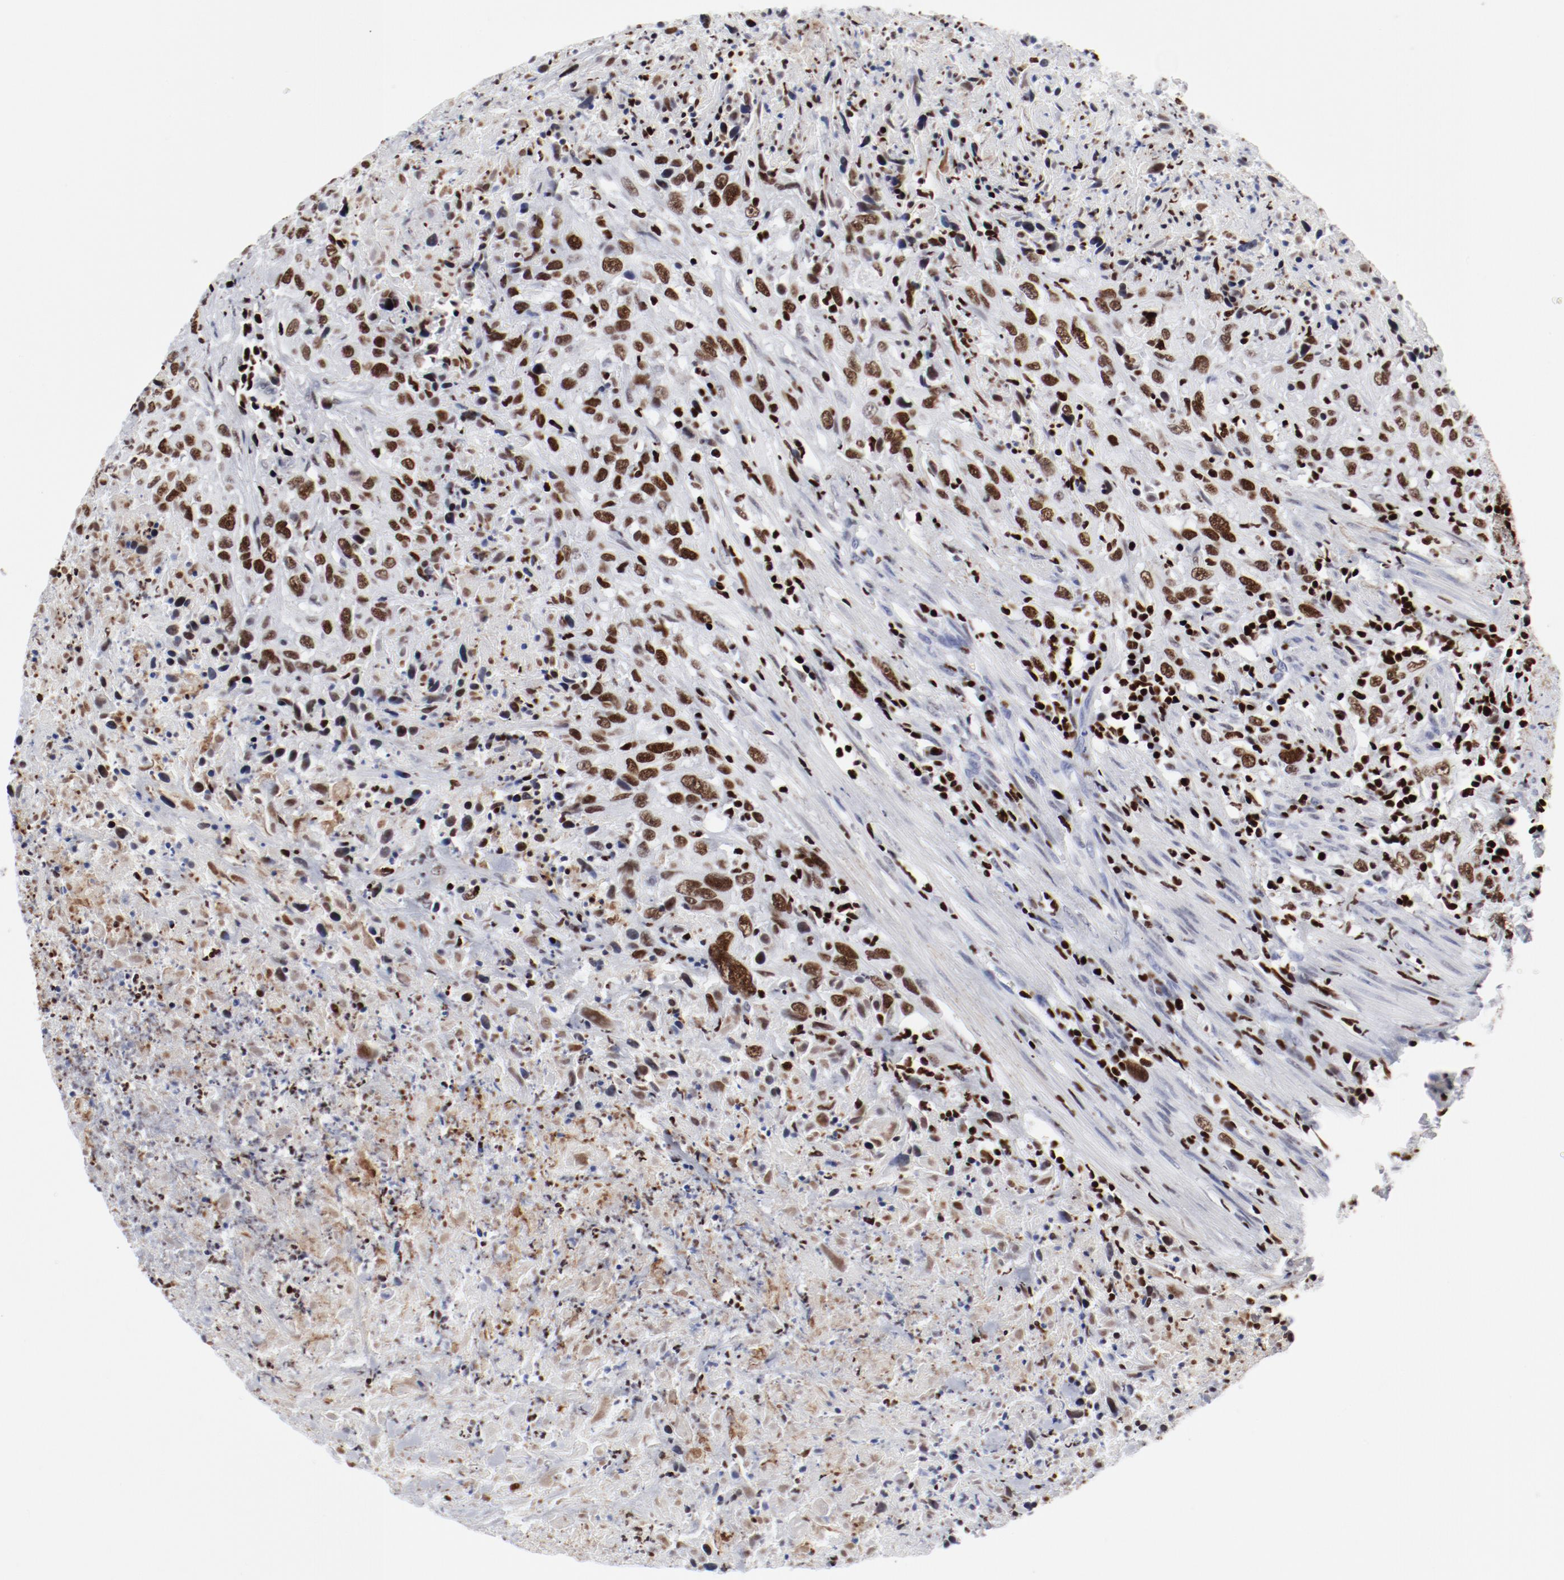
{"staining": {"intensity": "moderate", "quantity": ">75%", "location": "nuclear"}, "tissue": "urothelial cancer", "cell_type": "Tumor cells", "image_type": "cancer", "snomed": [{"axis": "morphology", "description": "Urothelial carcinoma, High grade"}, {"axis": "topography", "description": "Urinary bladder"}], "caption": "Tumor cells exhibit moderate nuclear positivity in about >75% of cells in high-grade urothelial carcinoma.", "gene": "SMARCC2", "patient": {"sex": "male", "age": 61}}